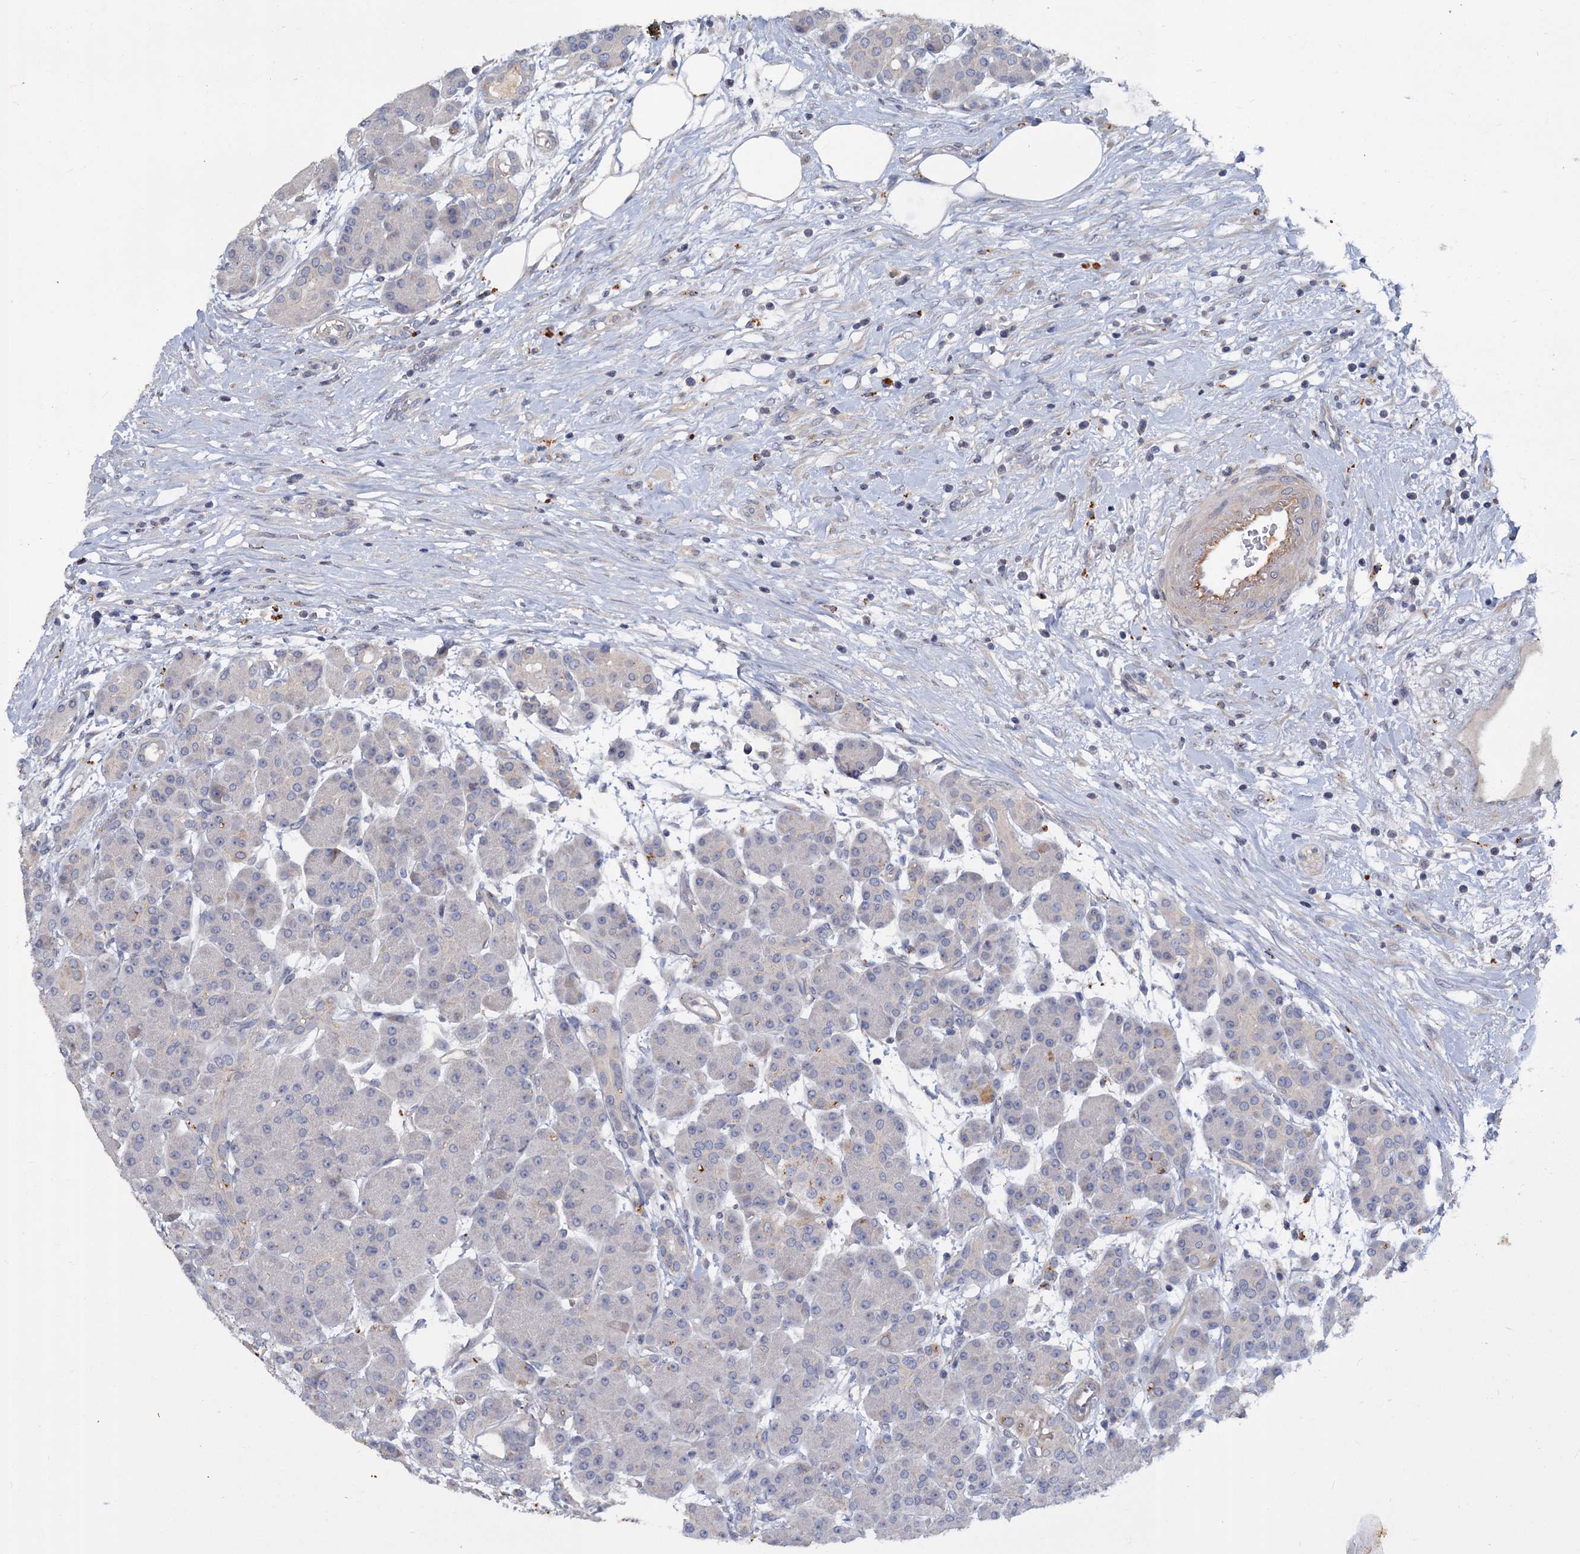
{"staining": {"intensity": "negative", "quantity": "none", "location": "none"}, "tissue": "pancreas", "cell_type": "Exocrine glandular cells", "image_type": "normal", "snomed": [{"axis": "morphology", "description": "Normal tissue, NOS"}, {"axis": "topography", "description": "Pancreas"}], "caption": "Immunohistochemistry photomicrograph of unremarkable pancreas: human pancreas stained with DAB exhibits no significant protein expression in exocrine glandular cells.", "gene": "SLC2A7", "patient": {"sex": "male", "age": 63}}